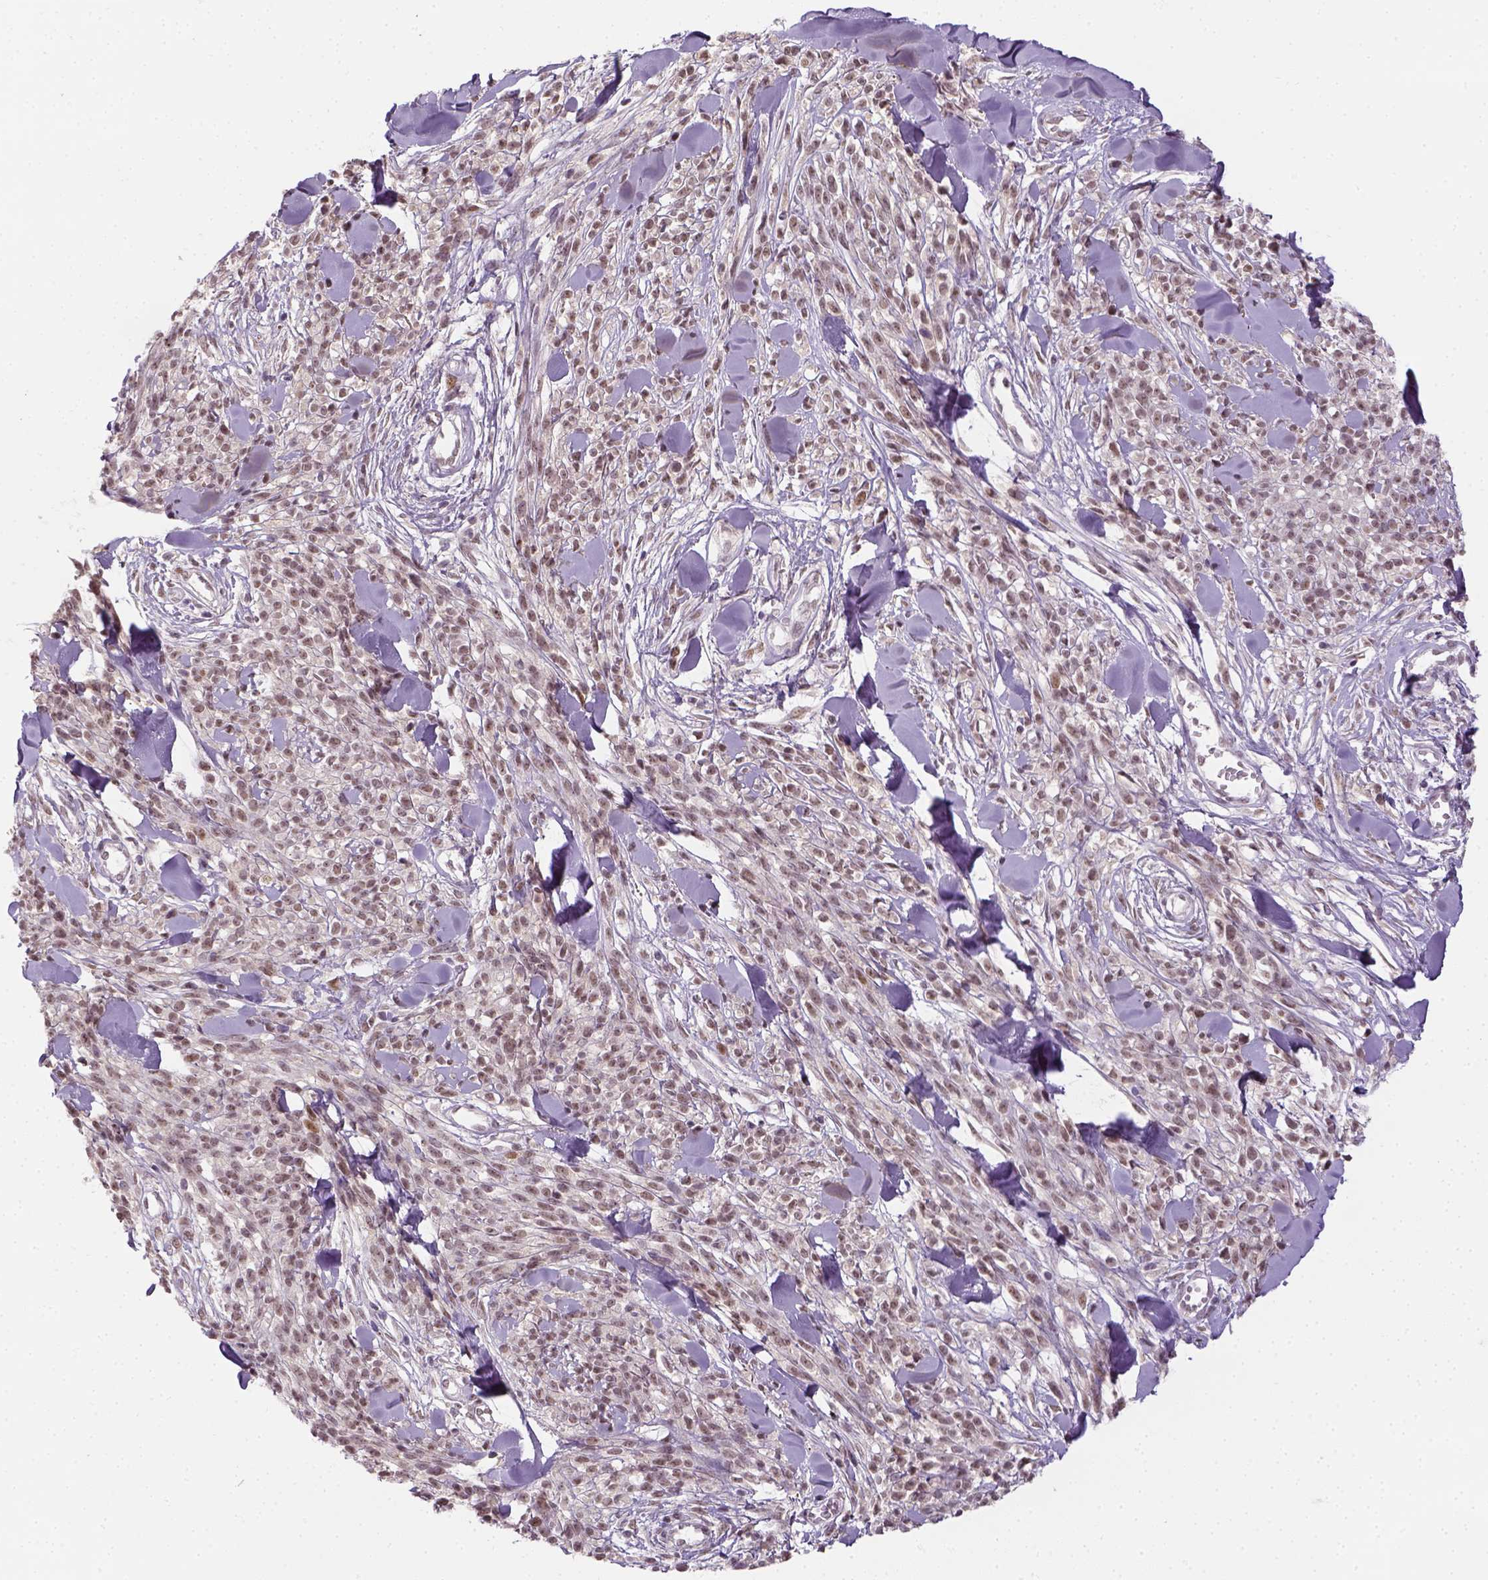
{"staining": {"intensity": "moderate", "quantity": ">75%", "location": "nuclear"}, "tissue": "melanoma", "cell_type": "Tumor cells", "image_type": "cancer", "snomed": [{"axis": "morphology", "description": "Malignant melanoma, NOS"}, {"axis": "topography", "description": "Skin"}, {"axis": "topography", "description": "Skin of trunk"}], "caption": "Protein staining by IHC reveals moderate nuclear staining in about >75% of tumor cells in malignant melanoma.", "gene": "MAGEB3", "patient": {"sex": "male", "age": 74}}